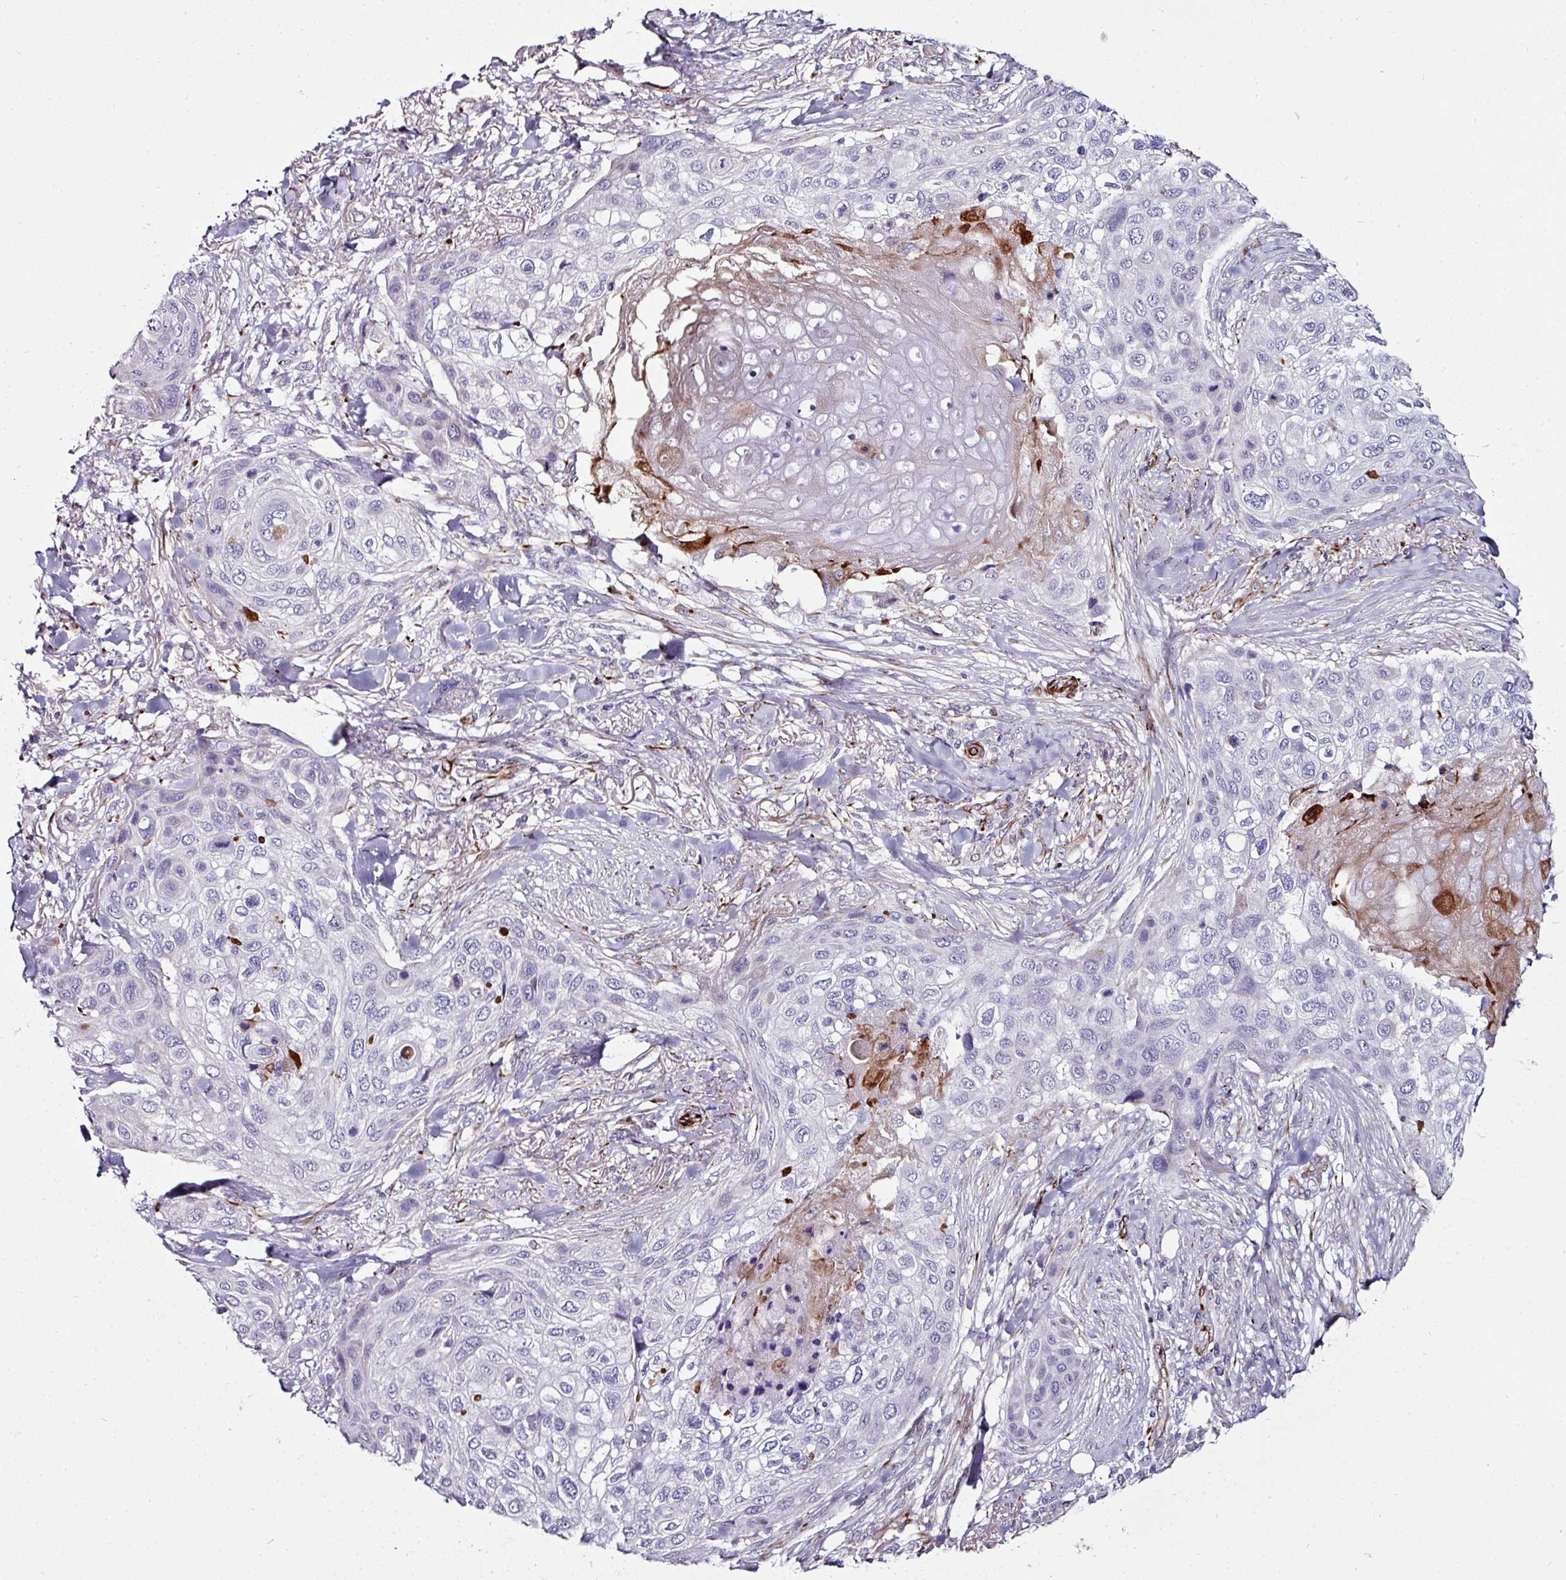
{"staining": {"intensity": "negative", "quantity": "none", "location": "none"}, "tissue": "skin cancer", "cell_type": "Tumor cells", "image_type": "cancer", "snomed": [{"axis": "morphology", "description": "Squamous cell carcinoma, NOS"}, {"axis": "topography", "description": "Skin"}], "caption": "There is no significant positivity in tumor cells of squamous cell carcinoma (skin).", "gene": "TMPRSS9", "patient": {"sex": "female", "age": 87}}